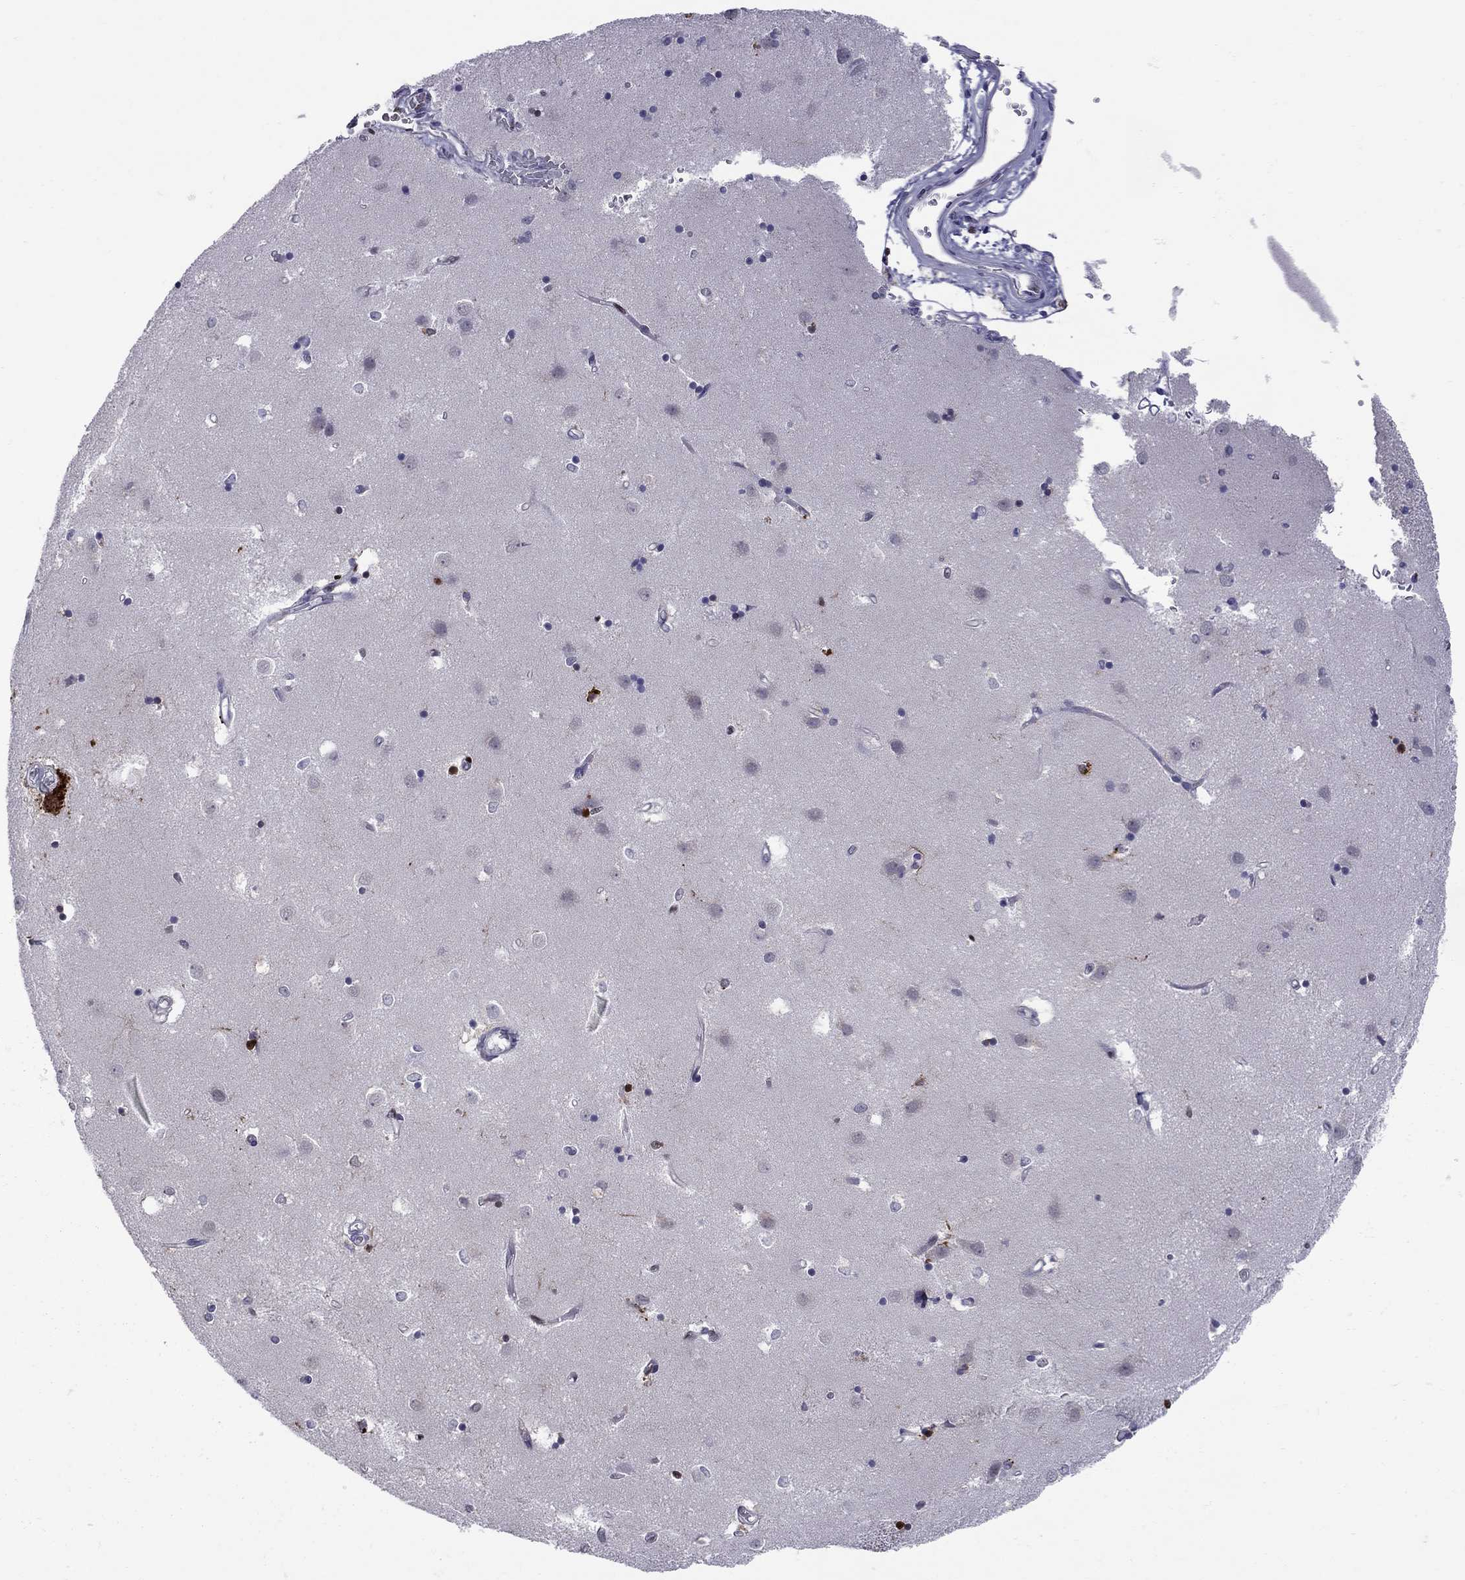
{"staining": {"intensity": "negative", "quantity": "none", "location": "none"}, "tissue": "caudate", "cell_type": "Glial cells", "image_type": "normal", "snomed": [{"axis": "morphology", "description": "Normal tissue, NOS"}, {"axis": "topography", "description": "Lateral ventricle wall"}], "caption": "Immunohistochemistry (IHC) photomicrograph of unremarkable caudate stained for a protein (brown), which displays no staining in glial cells.", "gene": "PCGF3", "patient": {"sex": "male", "age": 54}}